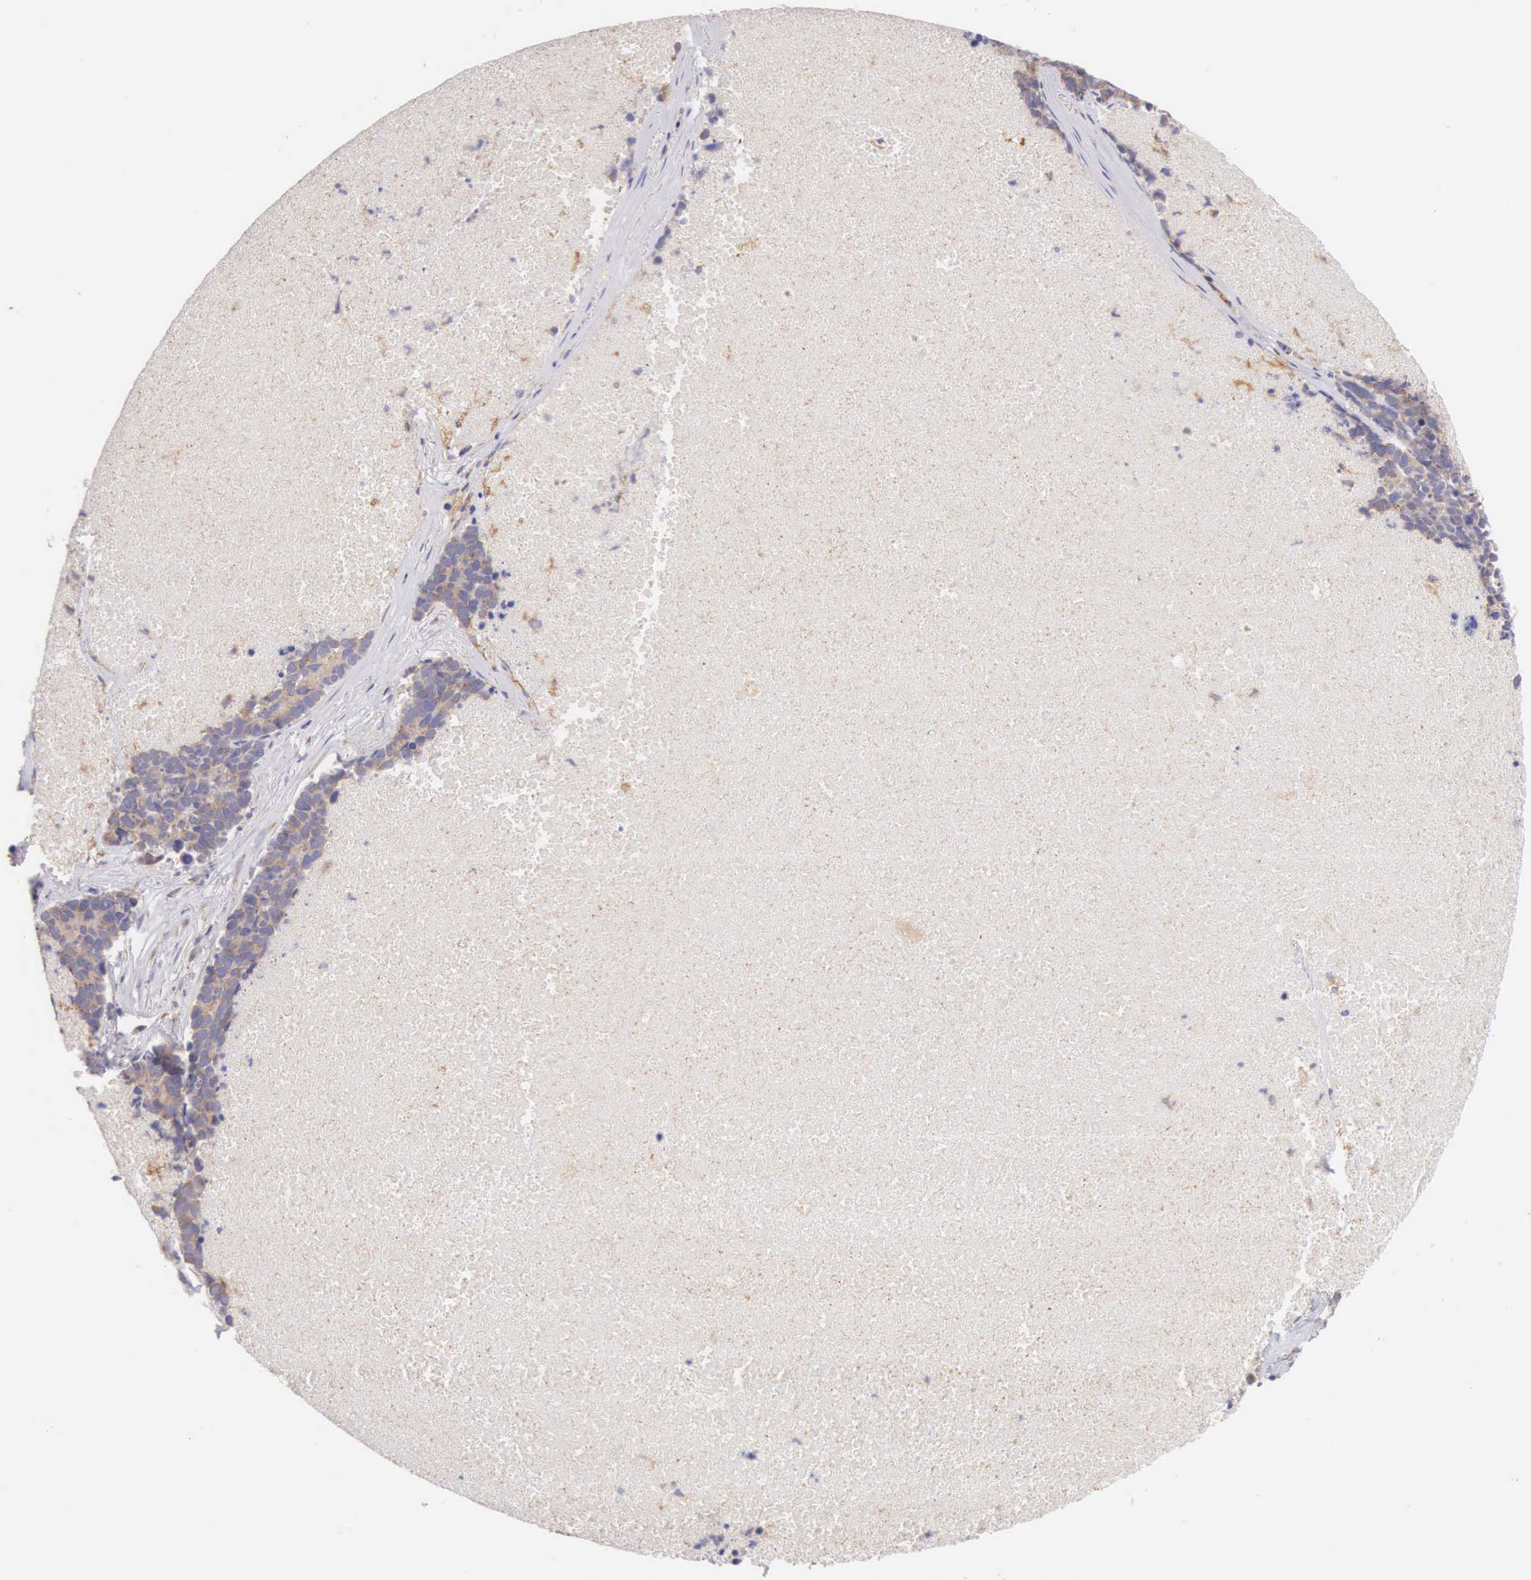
{"staining": {"intensity": "weak", "quantity": ">75%", "location": "cytoplasmic/membranous"}, "tissue": "lung cancer", "cell_type": "Tumor cells", "image_type": "cancer", "snomed": [{"axis": "morphology", "description": "Neoplasm, malignant, NOS"}, {"axis": "topography", "description": "Lung"}], "caption": "Immunohistochemistry of human neoplasm (malignant) (lung) shows low levels of weak cytoplasmic/membranous staining in approximately >75% of tumor cells.", "gene": "NSDHL", "patient": {"sex": "female", "age": 75}}